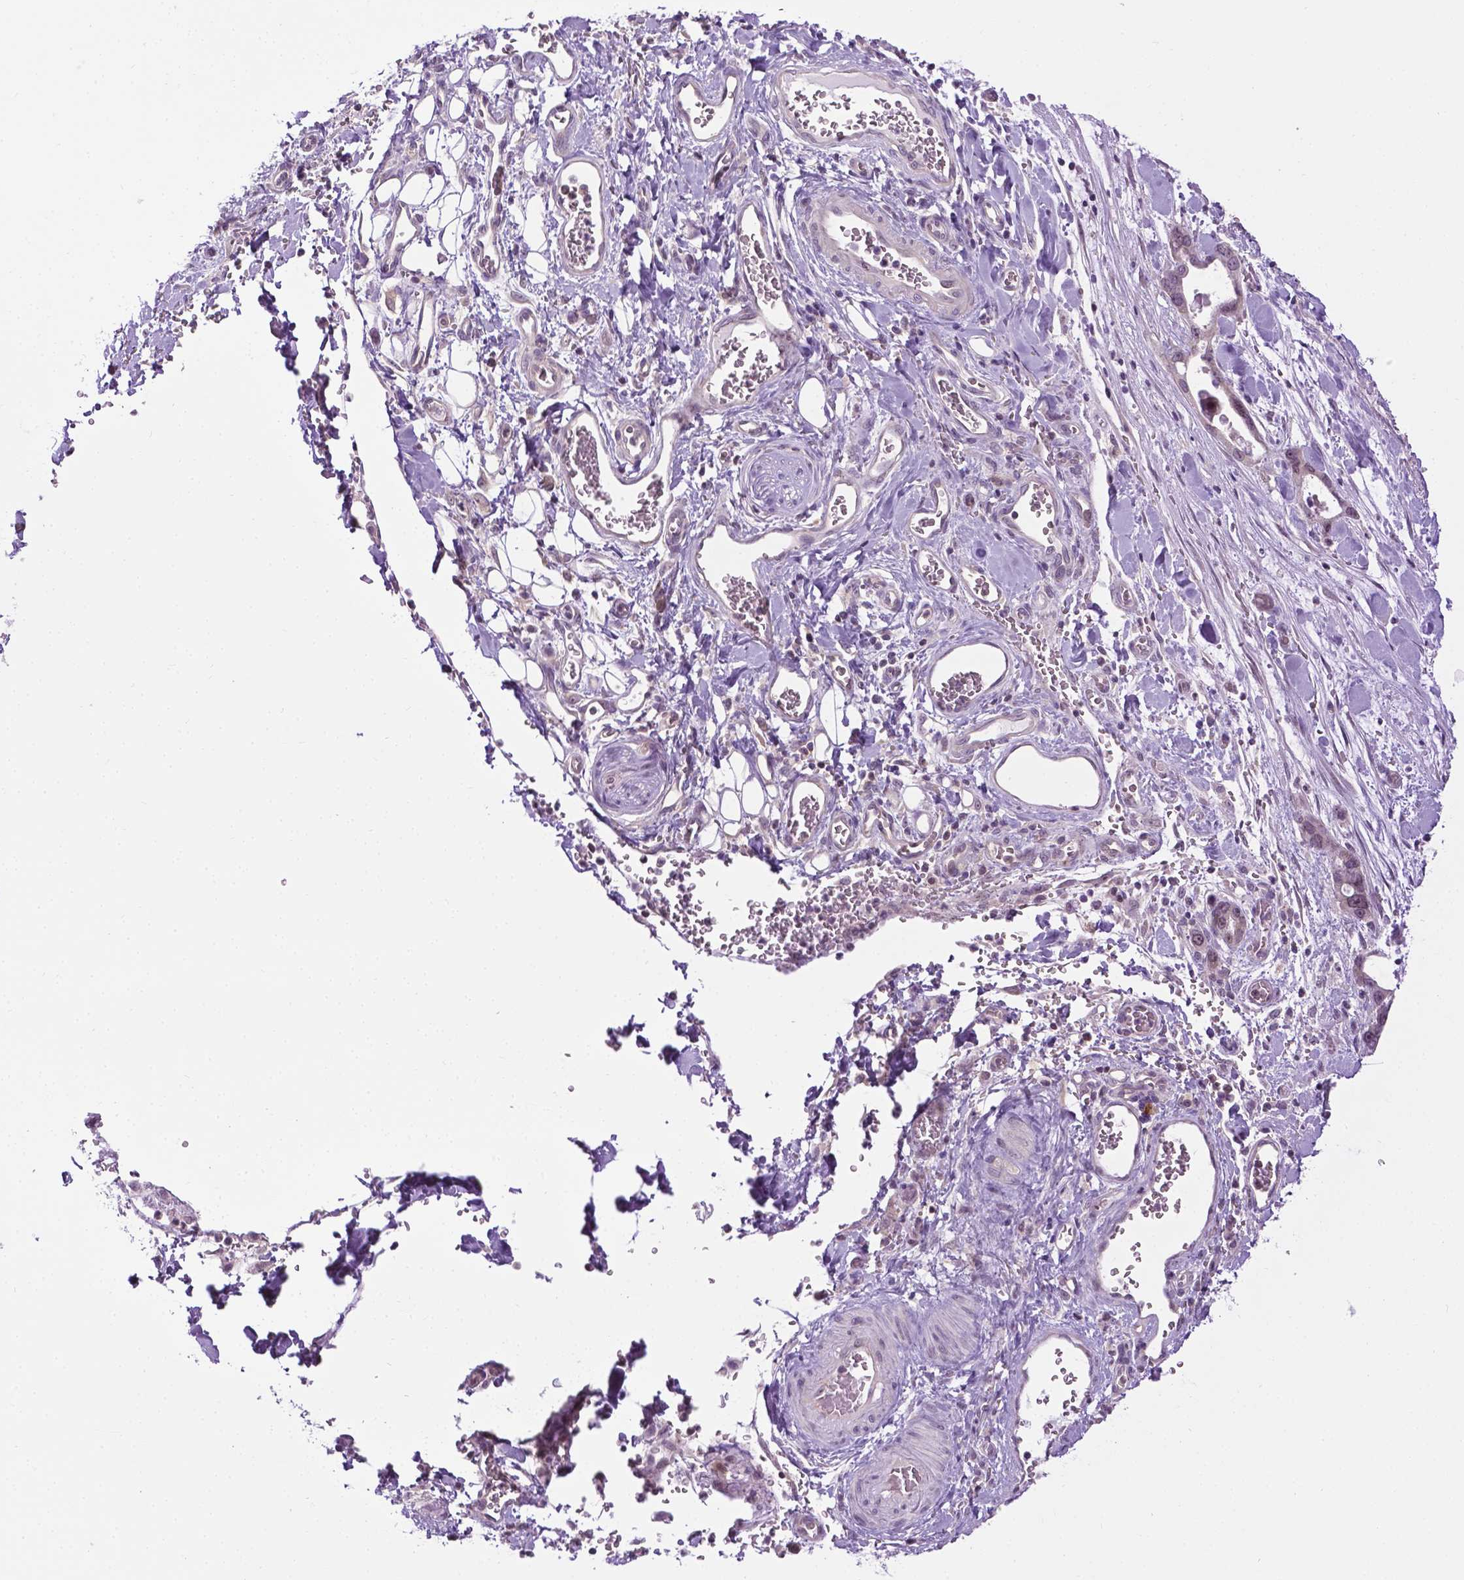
{"staining": {"intensity": "weak", "quantity": "<25%", "location": "nuclear"}, "tissue": "stomach cancer", "cell_type": "Tumor cells", "image_type": "cancer", "snomed": [{"axis": "morphology", "description": "Normal tissue, NOS"}, {"axis": "morphology", "description": "Adenocarcinoma, NOS"}, {"axis": "topography", "description": "Esophagus"}, {"axis": "topography", "description": "Stomach, upper"}], "caption": "Stomach cancer was stained to show a protein in brown. There is no significant positivity in tumor cells. (DAB (3,3'-diaminobenzidine) immunohistochemistry (IHC), high magnification).", "gene": "DENND4A", "patient": {"sex": "male", "age": 74}}